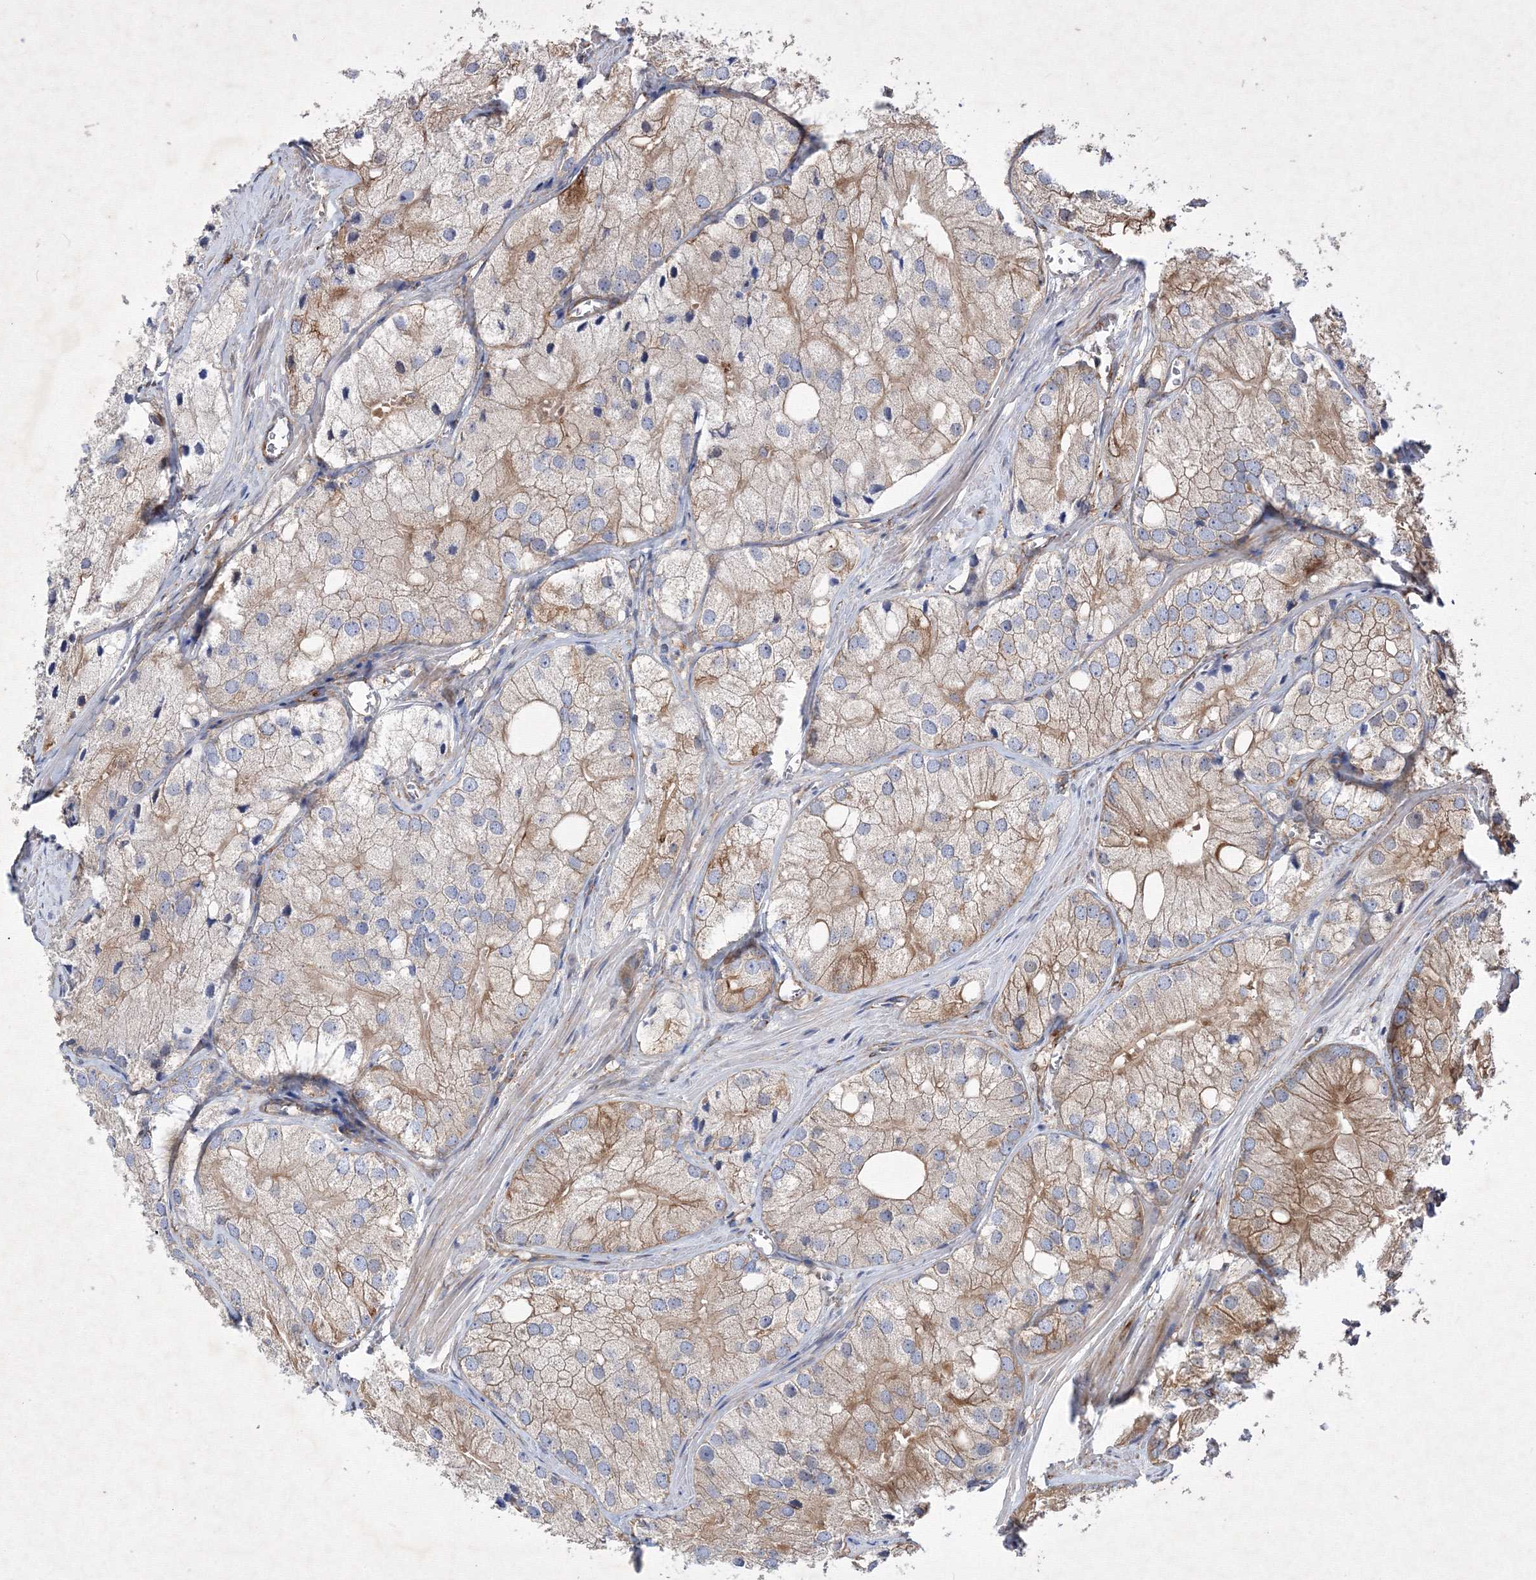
{"staining": {"intensity": "moderate", "quantity": "25%-75%", "location": "cytoplasmic/membranous"}, "tissue": "prostate cancer", "cell_type": "Tumor cells", "image_type": "cancer", "snomed": [{"axis": "morphology", "description": "Adenocarcinoma, Low grade"}, {"axis": "topography", "description": "Prostate"}], "caption": "A brown stain highlights moderate cytoplasmic/membranous positivity of a protein in human prostate cancer tumor cells. (Brightfield microscopy of DAB IHC at high magnification).", "gene": "SNX18", "patient": {"sex": "male", "age": 69}}